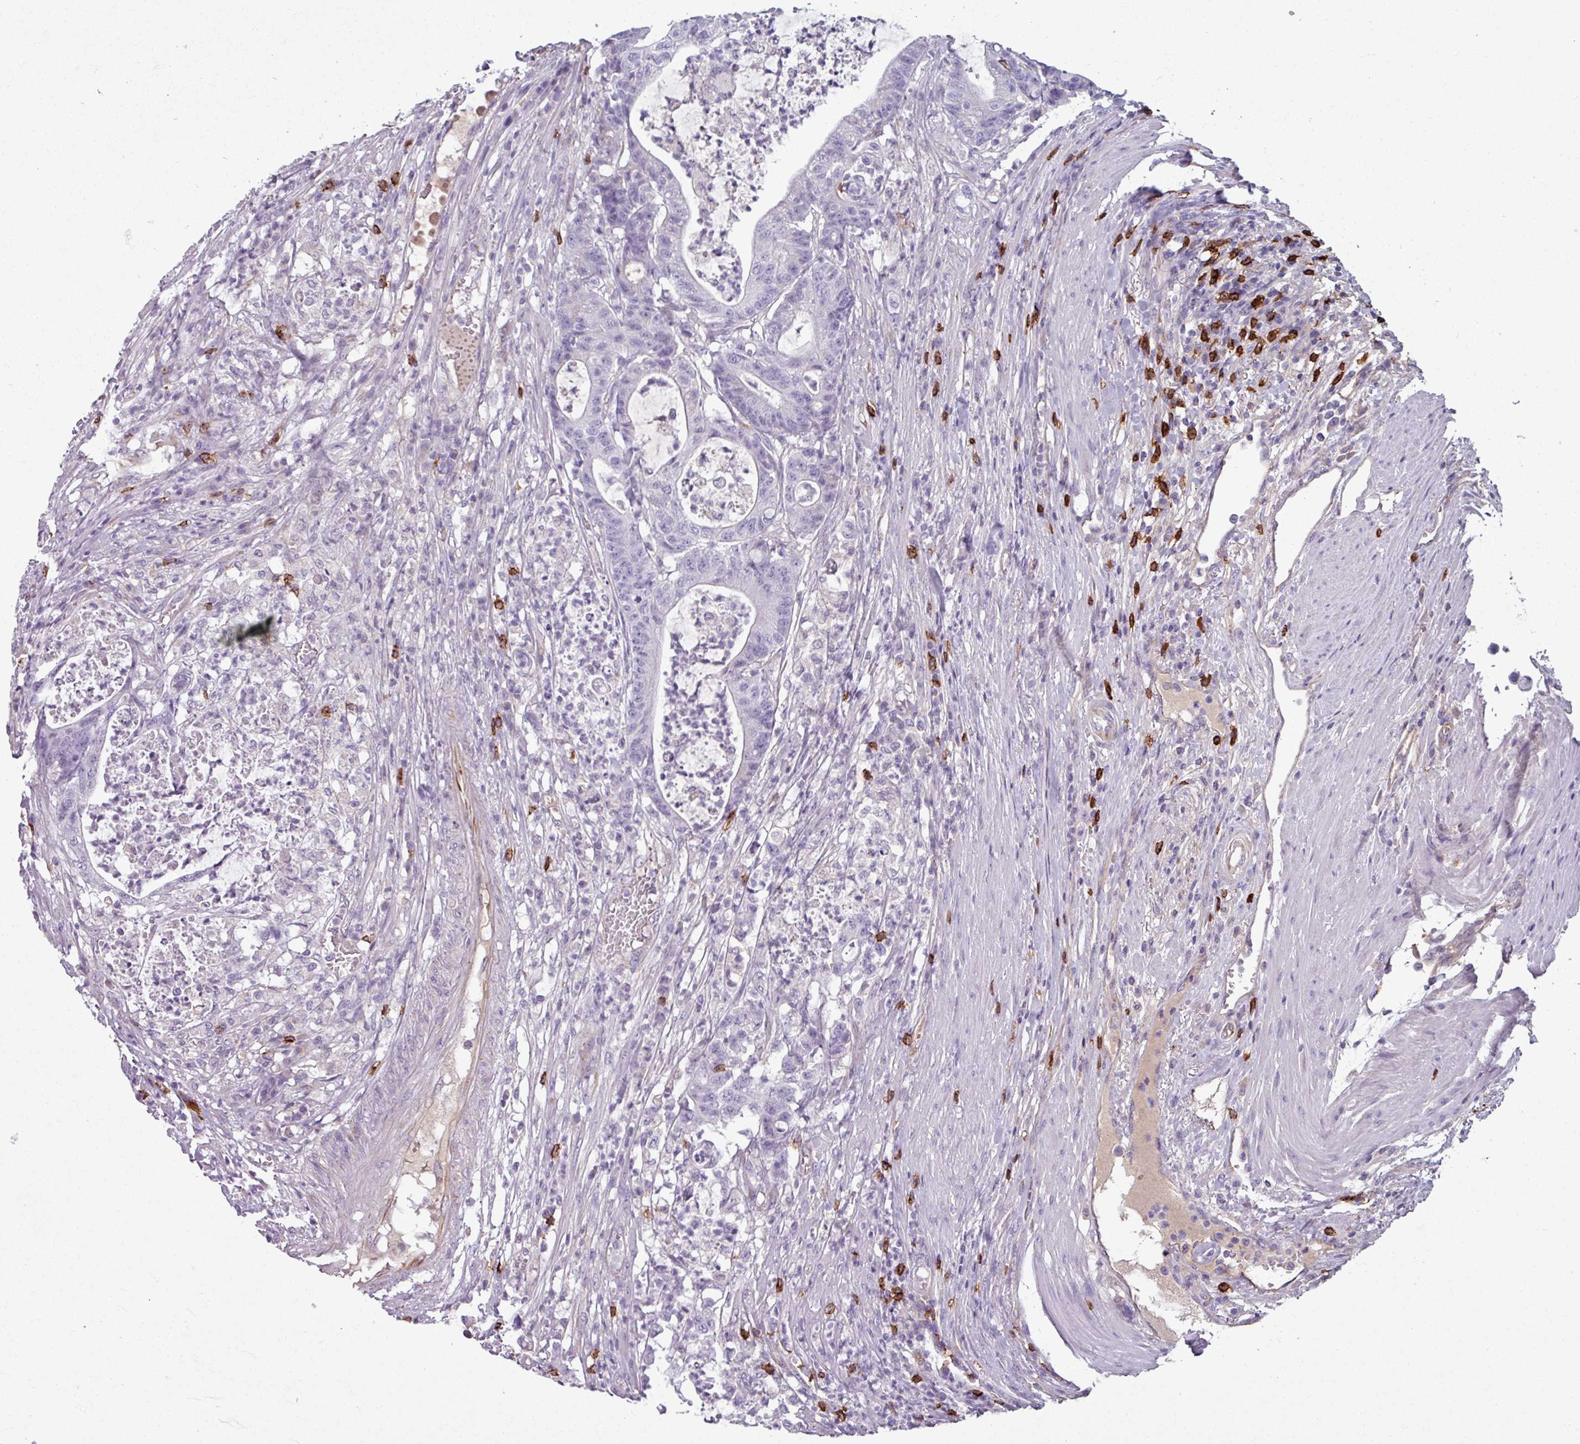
{"staining": {"intensity": "negative", "quantity": "none", "location": "none"}, "tissue": "colorectal cancer", "cell_type": "Tumor cells", "image_type": "cancer", "snomed": [{"axis": "morphology", "description": "Adenocarcinoma, NOS"}, {"axis": "topography", "description": "Colon"}], "caption": "IHC photomicrograph of human colorectal cancer (adenocarcinoma) stained for a protein (brown), which demonstrates no staining in tumor cells.", "gene": "CD8A", "patient": {"sex": "female", "age": 84}}